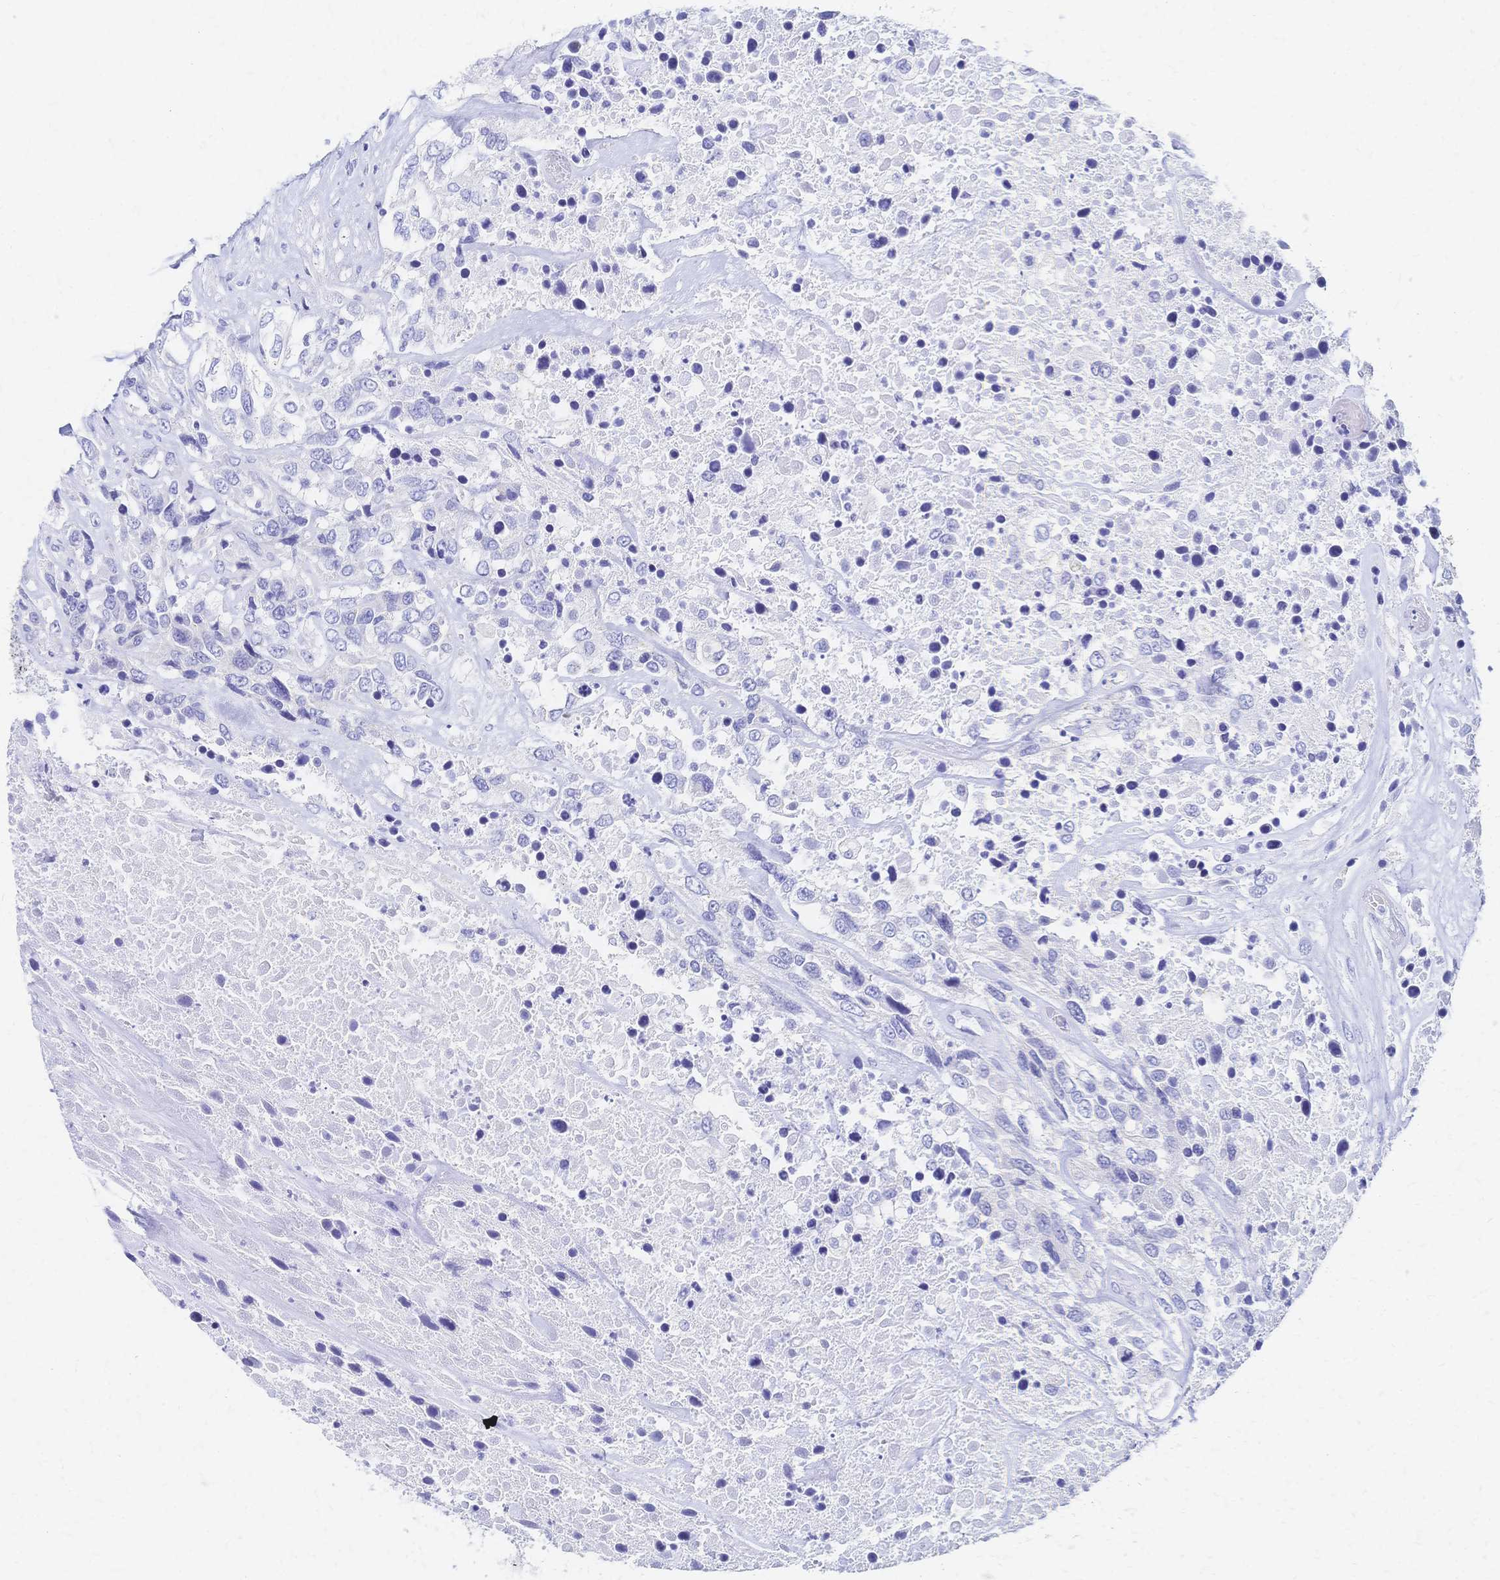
{"staining": {"intensity": "negative", "quantity": "none", "location": "none"}, "tissue": "urothelial cancer", "cell_type": "Tumor cells", "image_type": "cancer", "snomed": [{"axis": "morphology", "description": "Urothelial carcinoma, High grade"}, {"axis": "topography", "description": "Urinary bladder"}], "caption": "Tumor cells show no significant protein positivity in high-grade urothelial carcinoma.", "gene": "SLC5A1", "patient": {"sex": "female", "age": 70}}